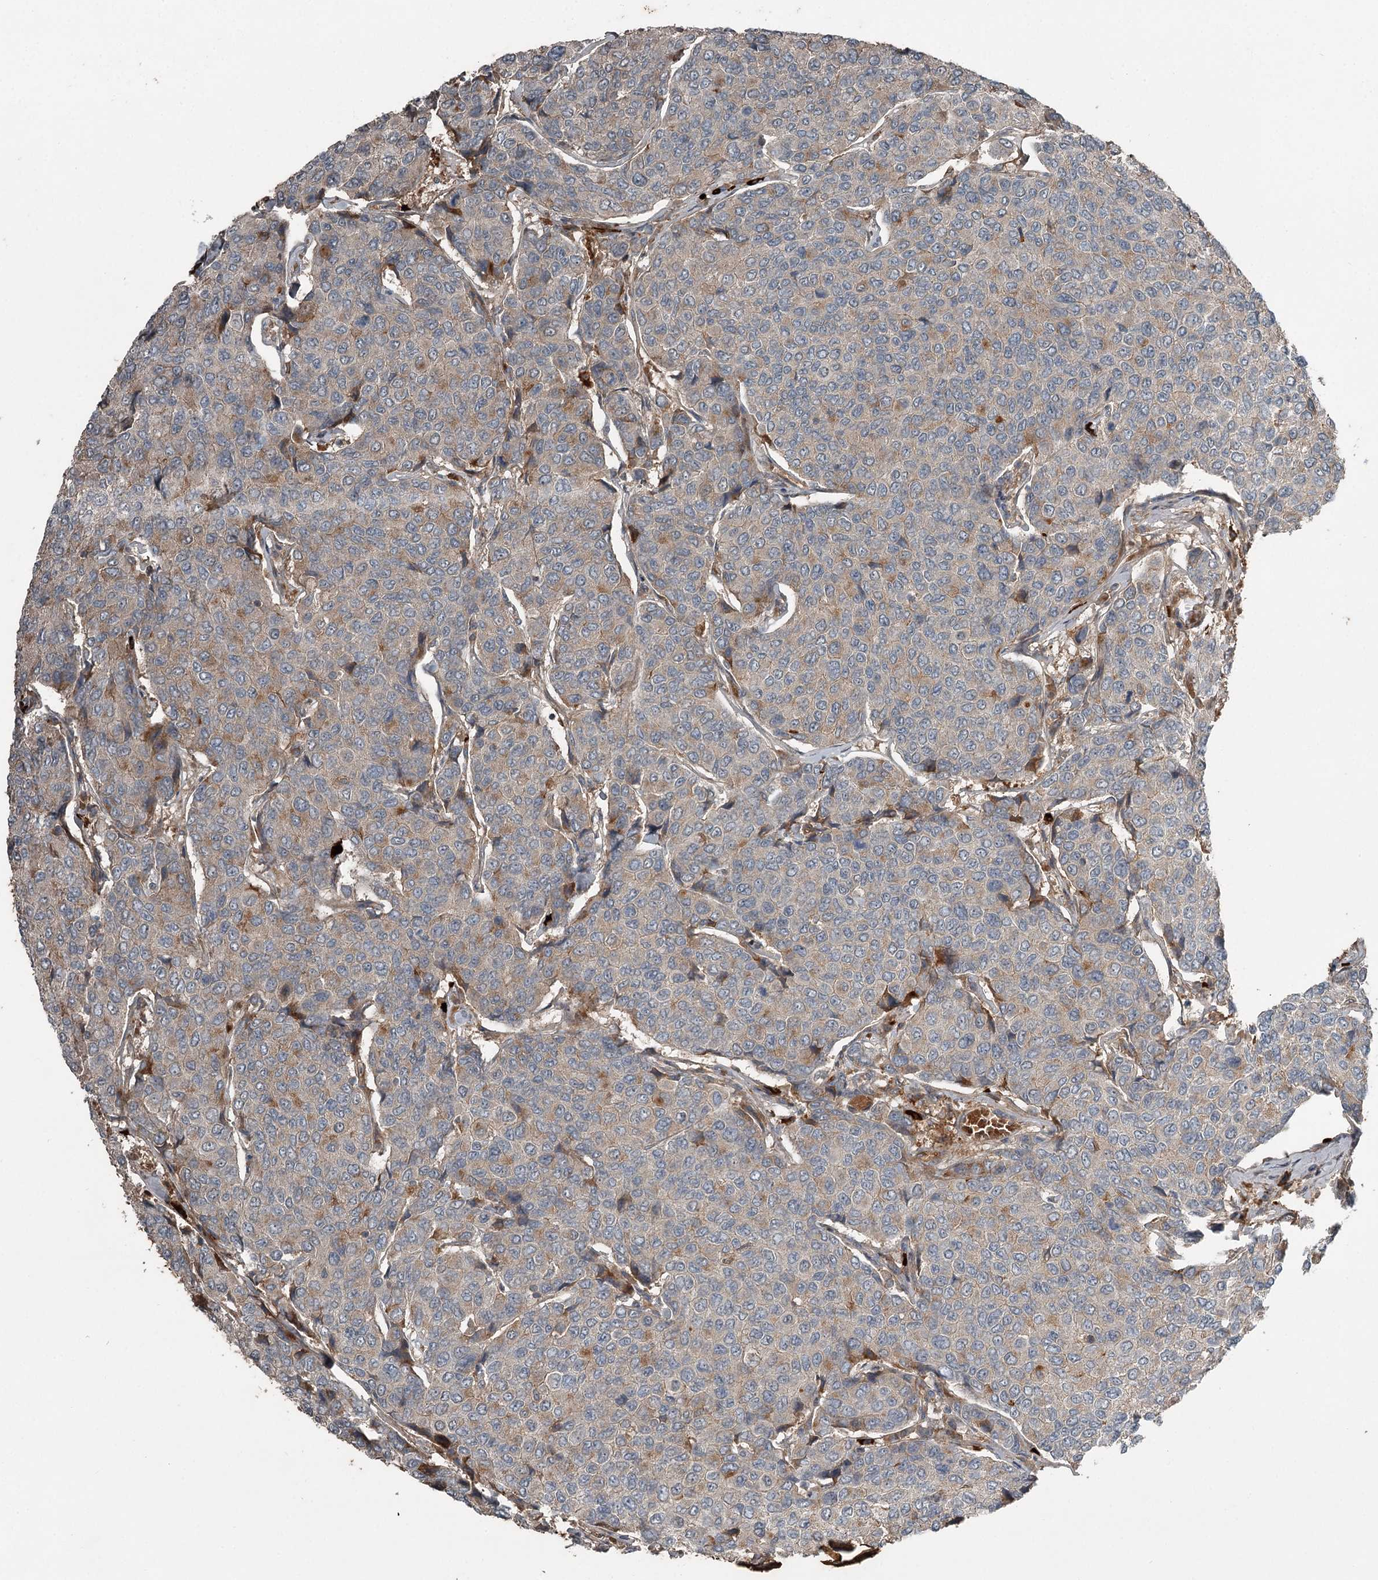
{"staining": {"intensity": "weak", "quantity": "25%-75%", "location": "cytoplasmic/membranous"}, "tissue": "breast cancer", "cell_type": "Tumor cells", "image_type": "cancer", "snomed": [{"axis": "morphology", "description": "Duct carcinoma"}, {"axis": "topography", "description": "Breast"}], "caption": "Tumor cells demonstrate weak cytoplasmic/membranous staining in approximately 25%-75% of cells in invasive ductal carcinoma (breast). The protein is stained brown, and the nuclei are stained in blue (DAB IHC with brightfield microscopy, high magnification).", "gene": "SLC39A8", "patient": {"sex": "female", "age": 55}}